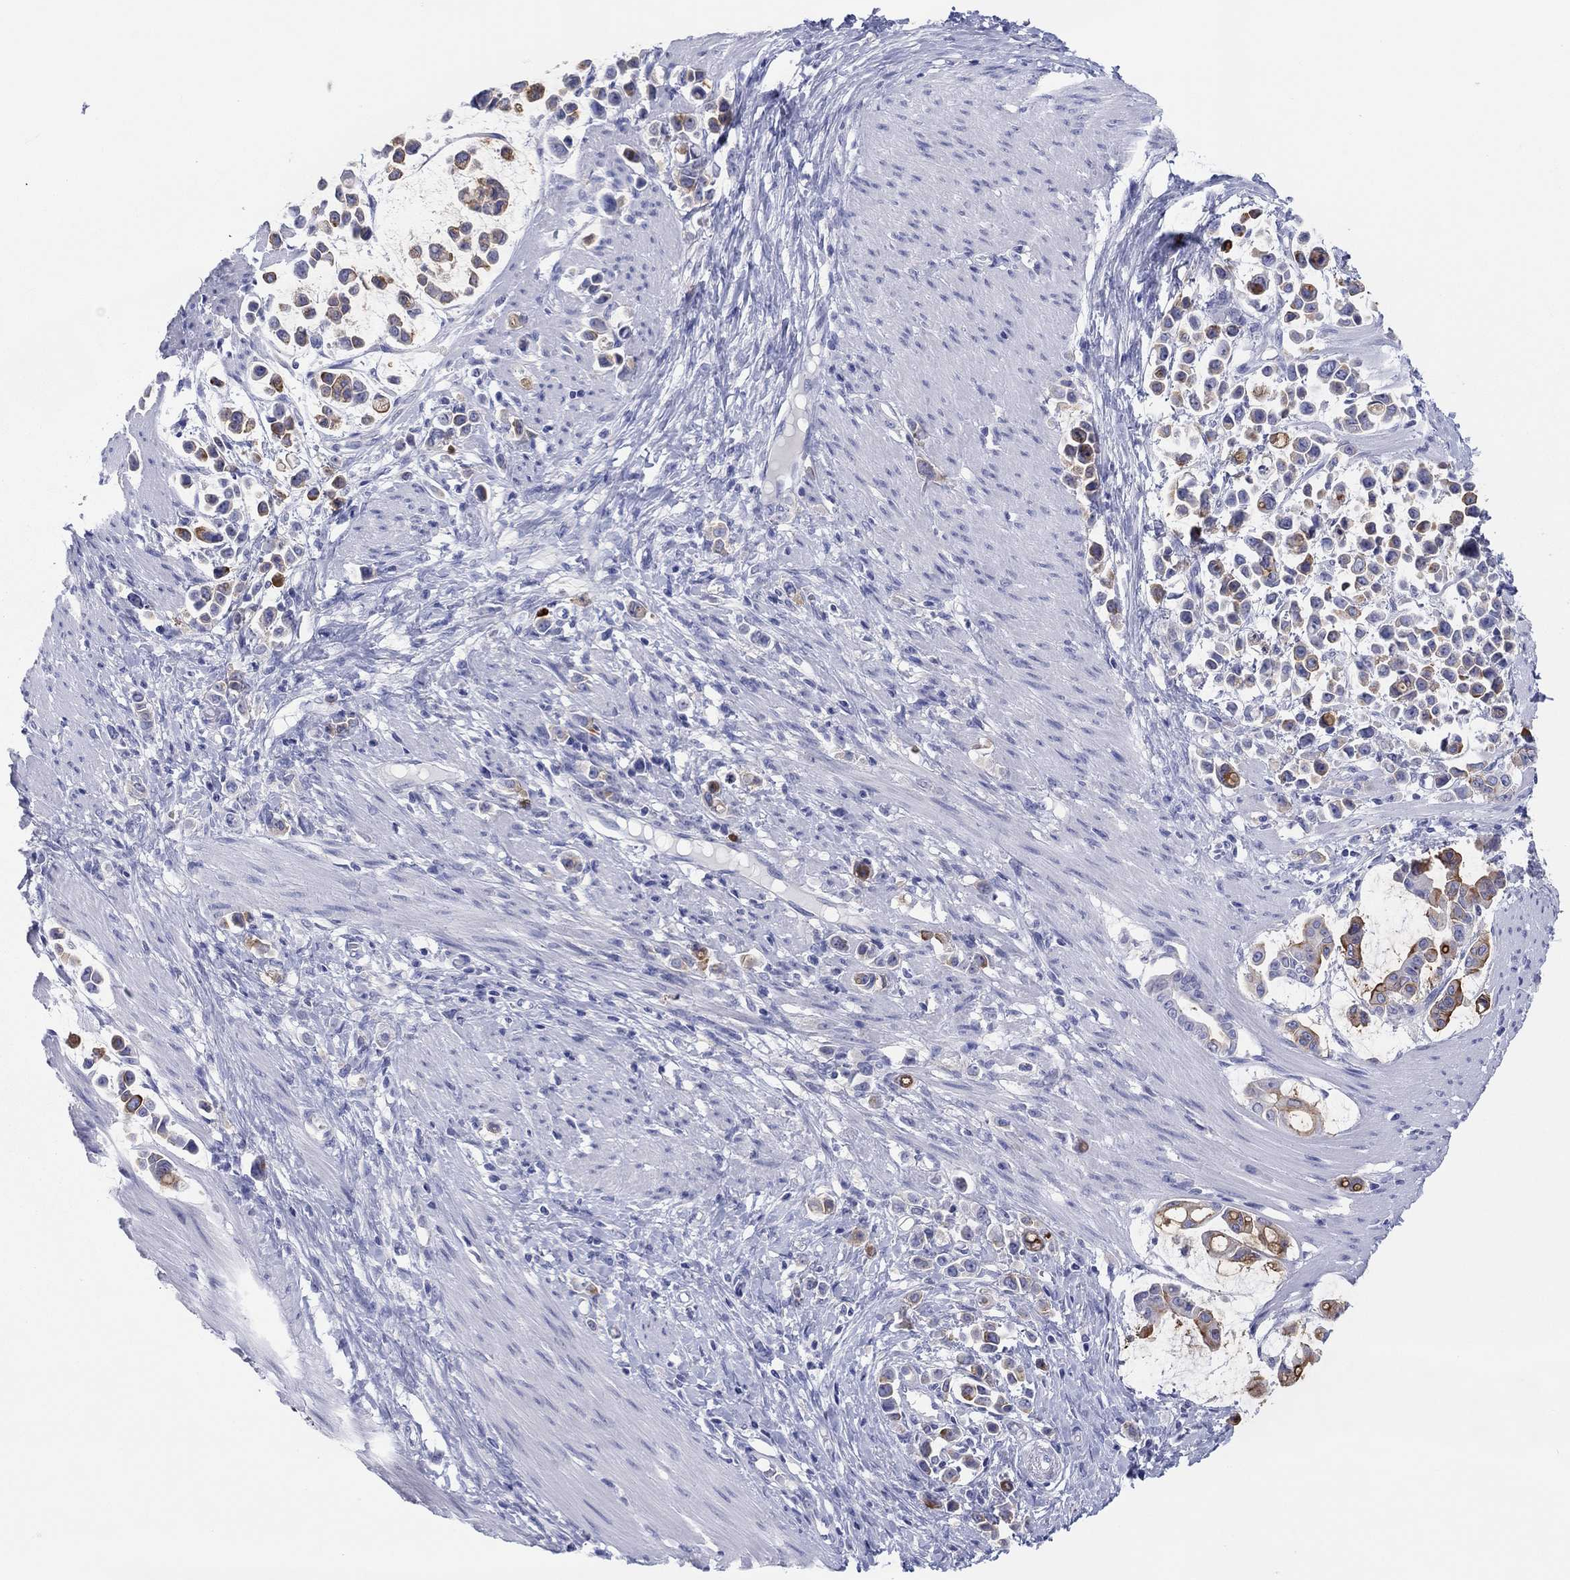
{"staining": {"intensity": "moderate", "quantity": "<25%", "location": "cytoplasmic/membranous"}, "tissue": "stomach cancer", "cell_type": "Tumor cells", "image_type": "cancer", "snomed": [{"axis": "morphology", "description": "Adenocarcinoma, NOS"}, {"axis": "topography", "description": "Stomach"}], "caption": "A micrograph showing moderate cytoplasmic/membranous positivity in about <25% of tumor cells in stomach cancer (adenocarcinoma), as visualized by brown immunohistochemical staining.", "gene": "ERICH3", "patient": {"sex": "male", "age": 82}}